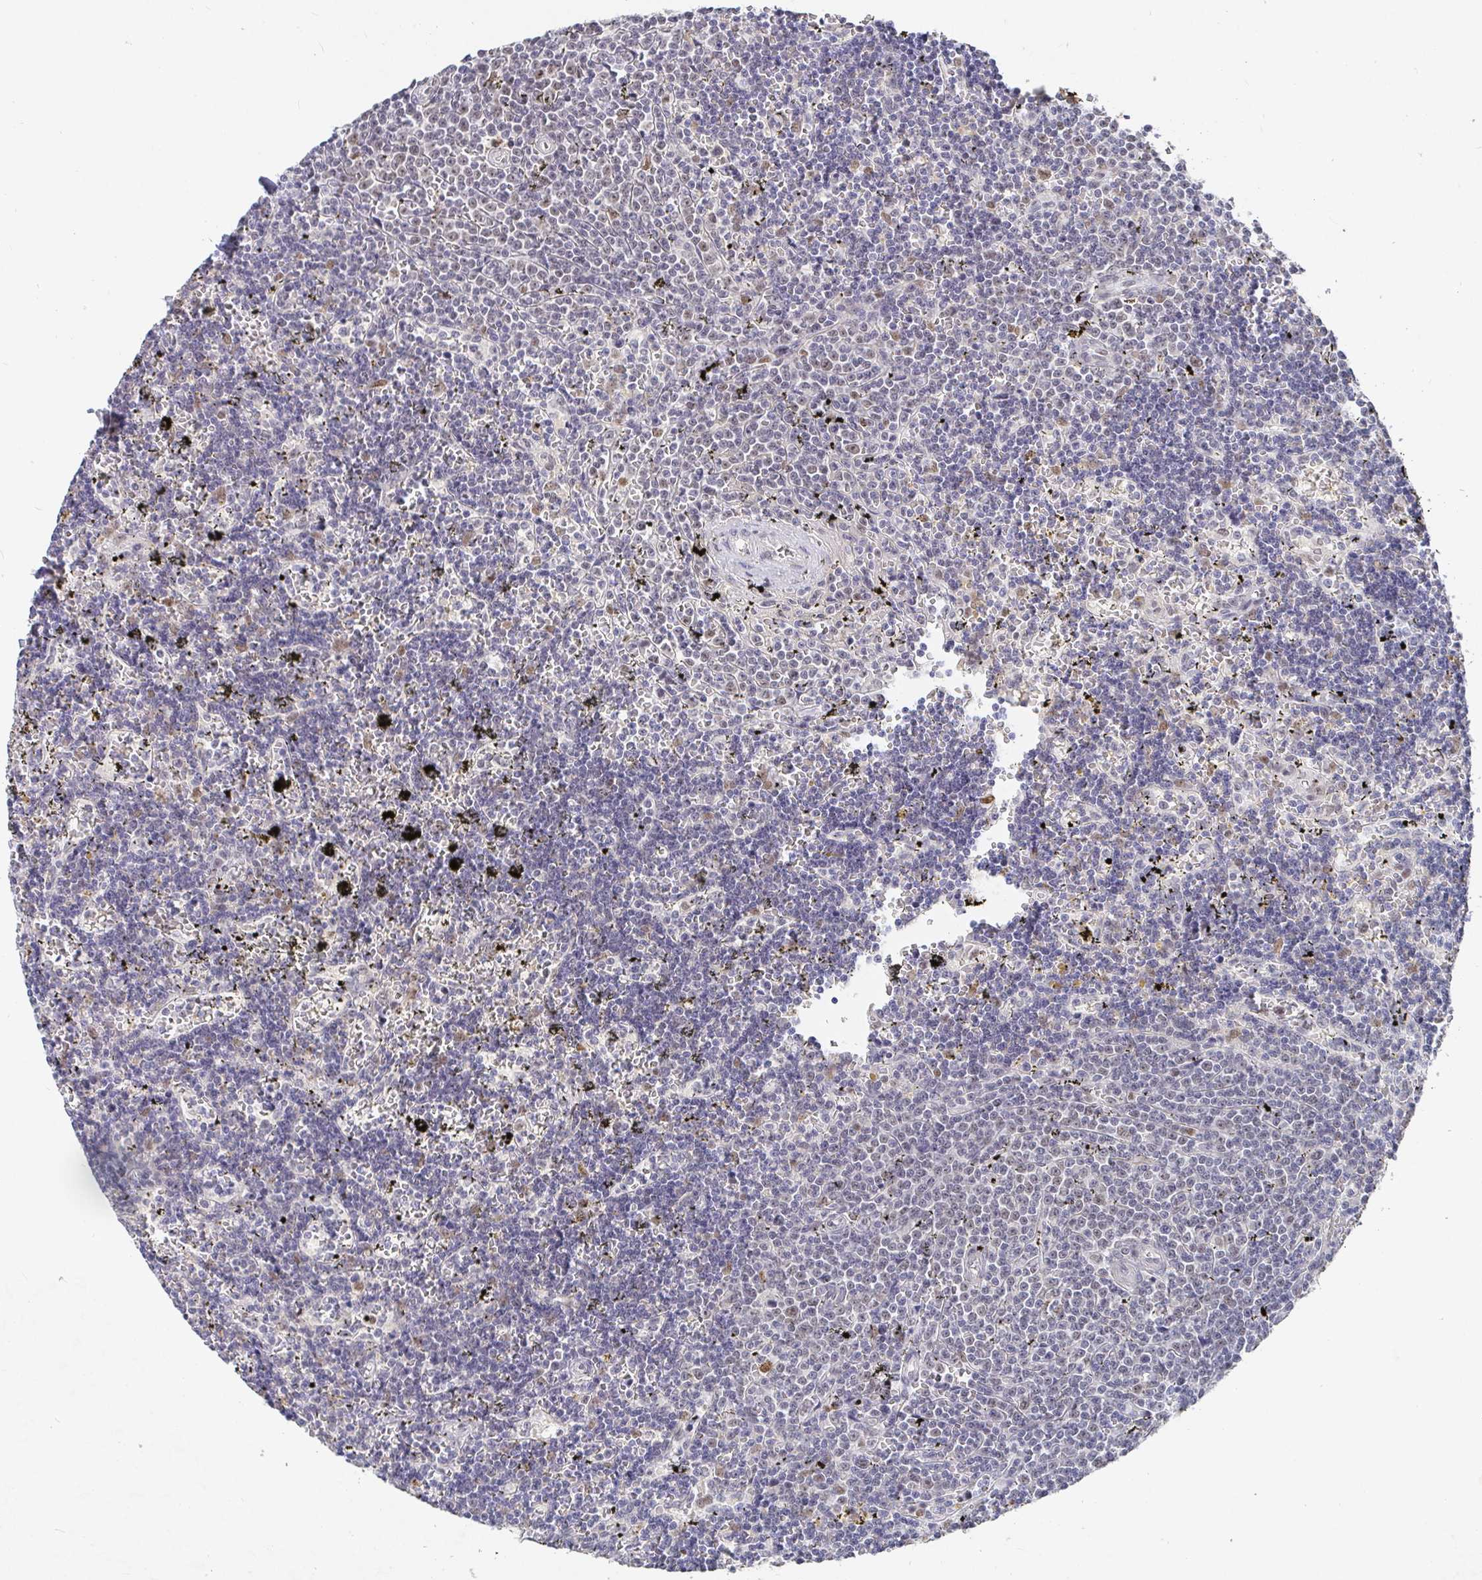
{"staining": {"intensity": "negative", "quantity": "none", "location": "none"}, "tissue": "lymphoma", "cell_type": "Tumor cells", "image_type": "cancer", "snomed": [{"axis": "morphology", "description": "Malignant lymphoma, non-Hodgkin's type, Low grade"}, {"axis": "topography", "description": "Spleen"}], "caption": "The image shows no staining of tumor cells in lymphoma.", "gene": "RCOR1", "patient": {"sex": "male", "age": 60}}